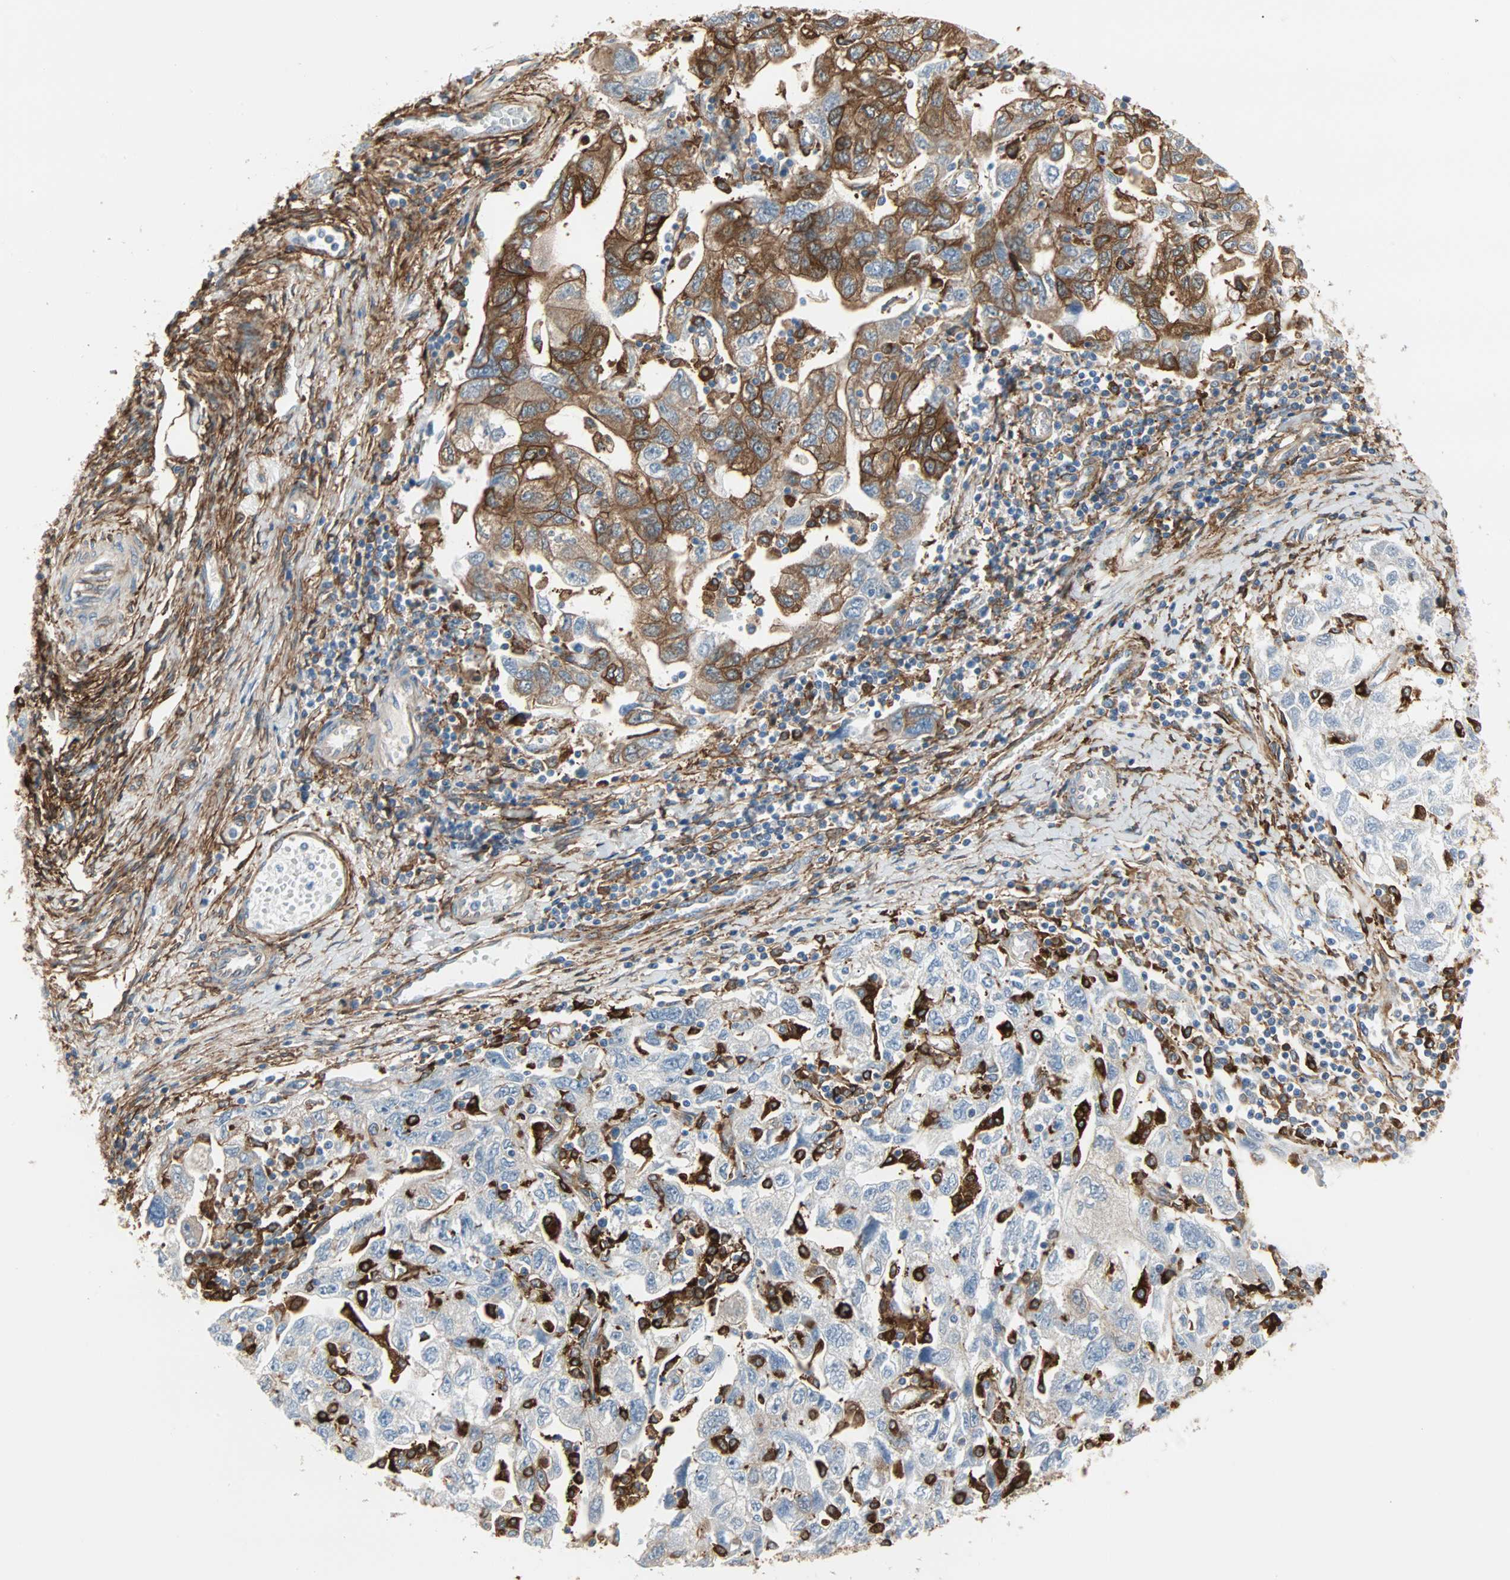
{"staining": {"intensity": "weak", "quantity": "<25%", "location": "cytoplasmic/membranous"}, "tissue": "ovarian cancer", "cell_type": "Tumor cells", "image_type": "cancer", "snomed": [{"axis": "morphology", "description": "Carcinoma, NOS"}, {"axis": "morphology", "description": "Cystadenocarcinoma, serous, NOS"}, {"axis": "topography", "description": "Ovary"}], "caption": "IHC photomicrograph of neoplastic tissue: human ovarian cancer stained with DAB demonstrates no significant protein expression in tumor cells.", "gene": "EPB41L2", "patient": {"sex": "female", "age": 69}}